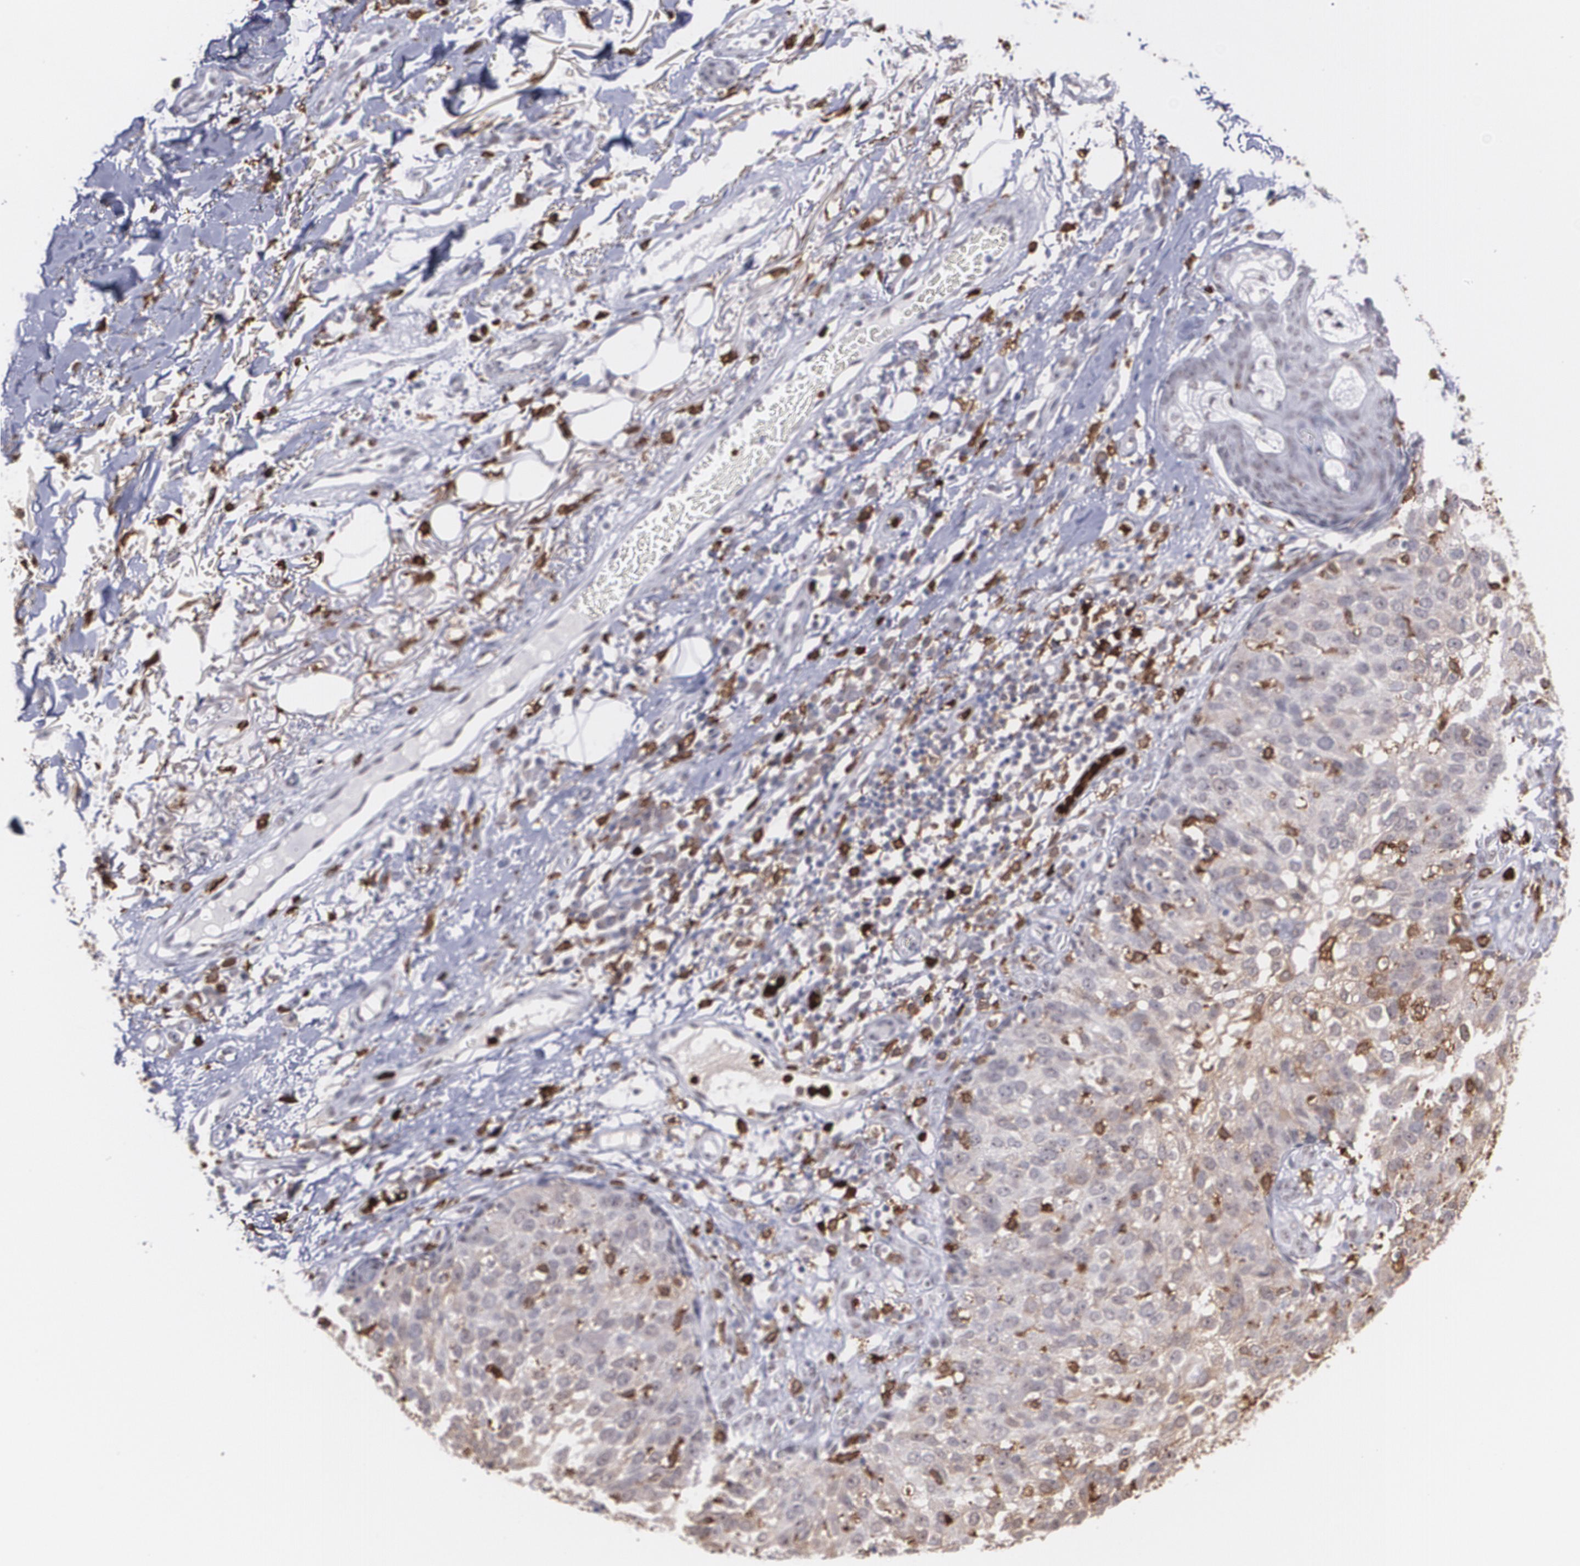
{"staining": {"intensity": "negative", "quantity": "none", "location": "none"}, "tissue": "skin cancer", "cell_type": "Tumor cells", "image_type": "cancer", "snomed": [{"axis": "morphology", "description": "Squamous cell carcinoma, NOS"}, {"axis": "topography", "description": "Skin"}], "caption": "There is no significant positivity in tumor cells of skin squamous cell carcinoma.", "gene": "NCF2", "patient": {"sex": "male", "age": 87}}